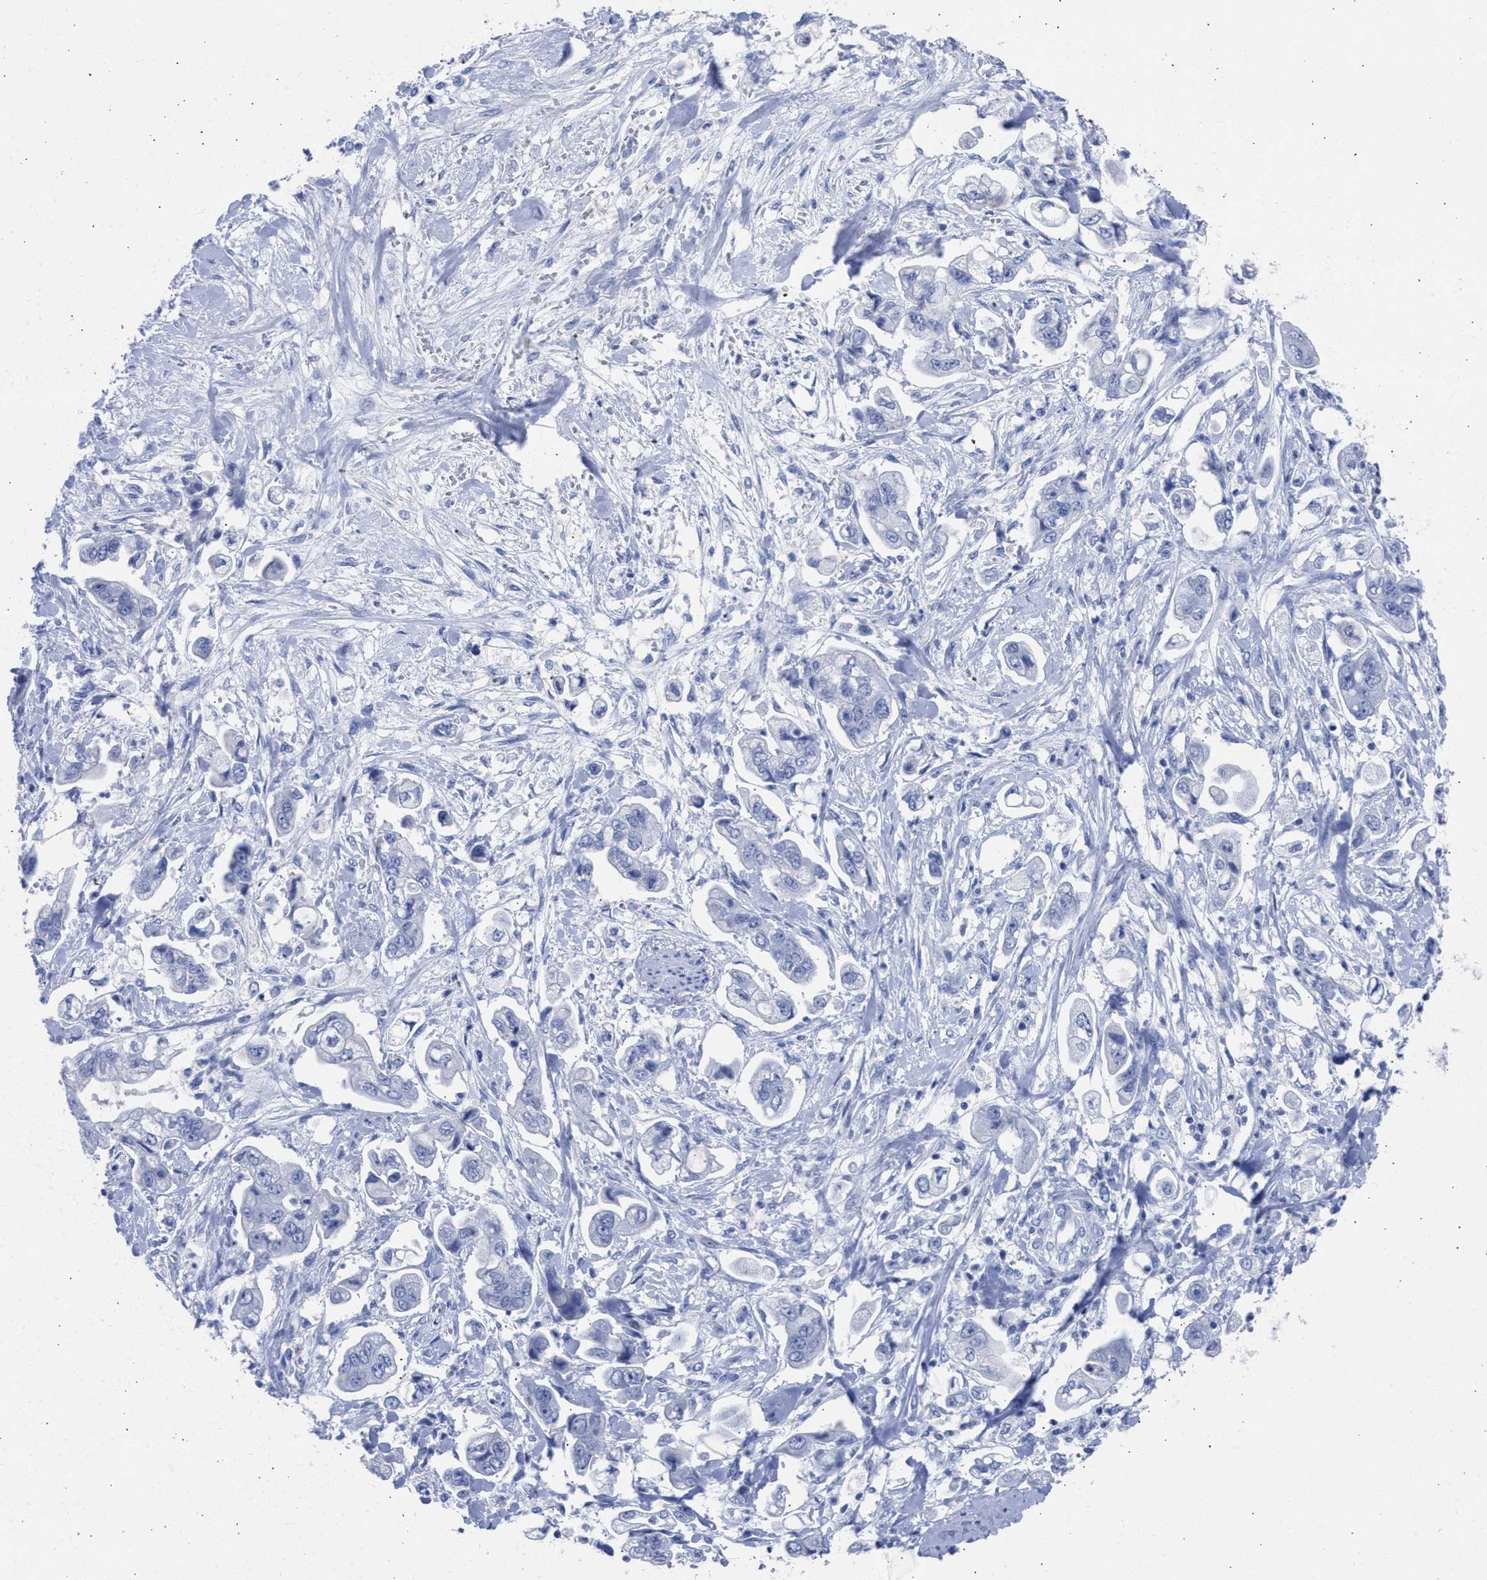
{"staining": {"intensity": "negative", "quantity": "none", "location": "none"}, "tissue": "stomach cancer", "cell_type": "Tumor cells", "image_type": "cancer", "snomed": [{"axis": "morphology", "description": "Adenocarcinoma, NOS"}, {"axis": "topography", "description": "Stomach"}], "caption": "Immunohistochemical staining of stomach cancer demonstrates no significant staining in tumor cells.", "gene": "NCAM1", "patient": {"sex": "male", "age": 62}}